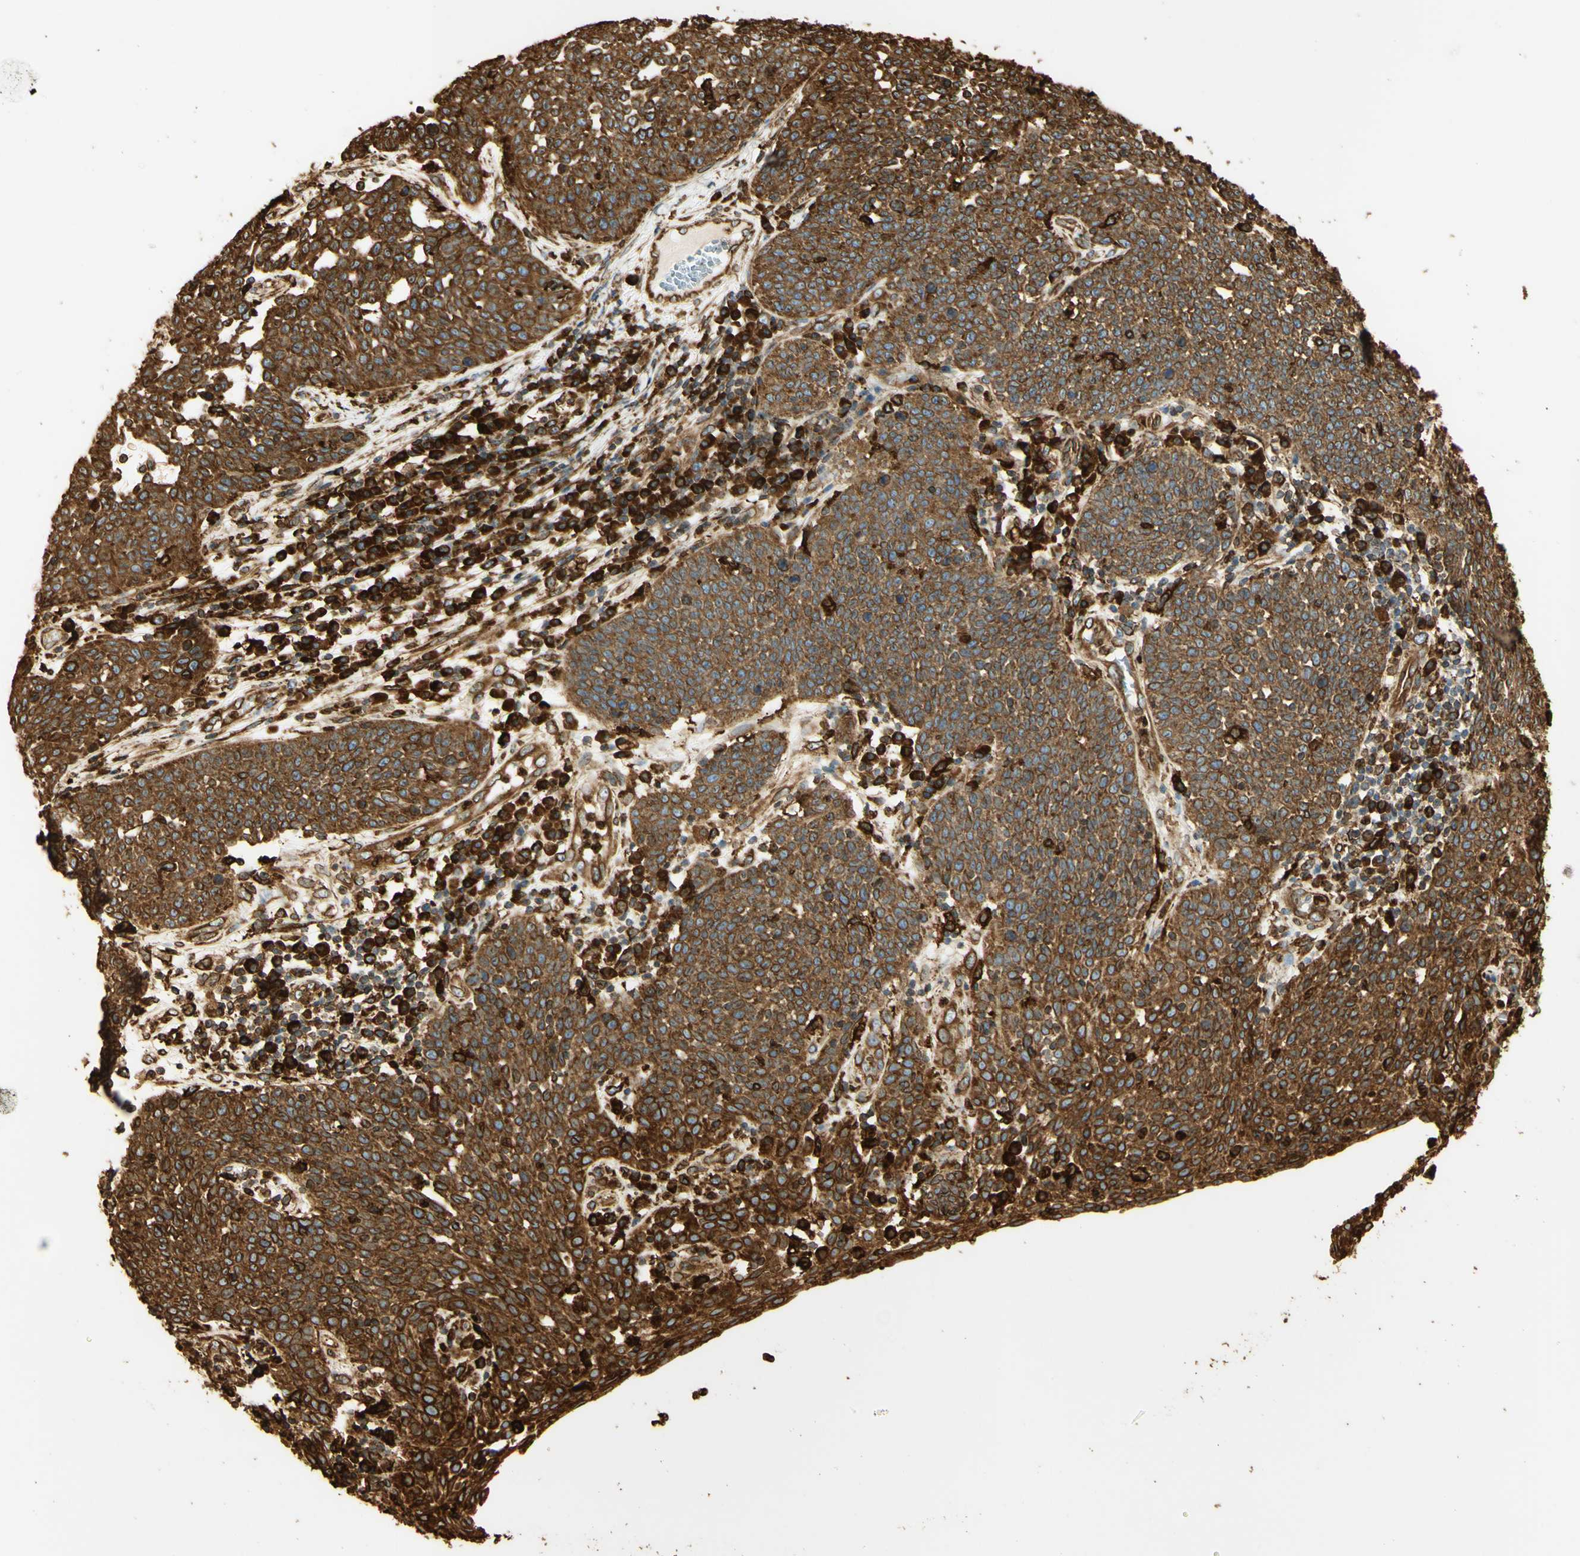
{"staining": {"intensity": "strong", "quantity": ">75%", "location": "cytoplasmic/membranous"}, "tissue": "cervical cancer", "cell_type": "Tumor cells", "image_type": "cancer", "snomed": [{"axis": "morphology", "description": "Squamous cell carcinoma, NOS"}, {"axis": "topography", "description": "Cervix"}], "caption": "Strong cytoplasmic/membranous staining for a protein is appreciated in about >75% of tumor cells of cervical cancer (squamous cell carcinoma) using immunohistochemistry (IHC).", "gene": "CANX", "patient": {"sex": "female", "age": 34}}